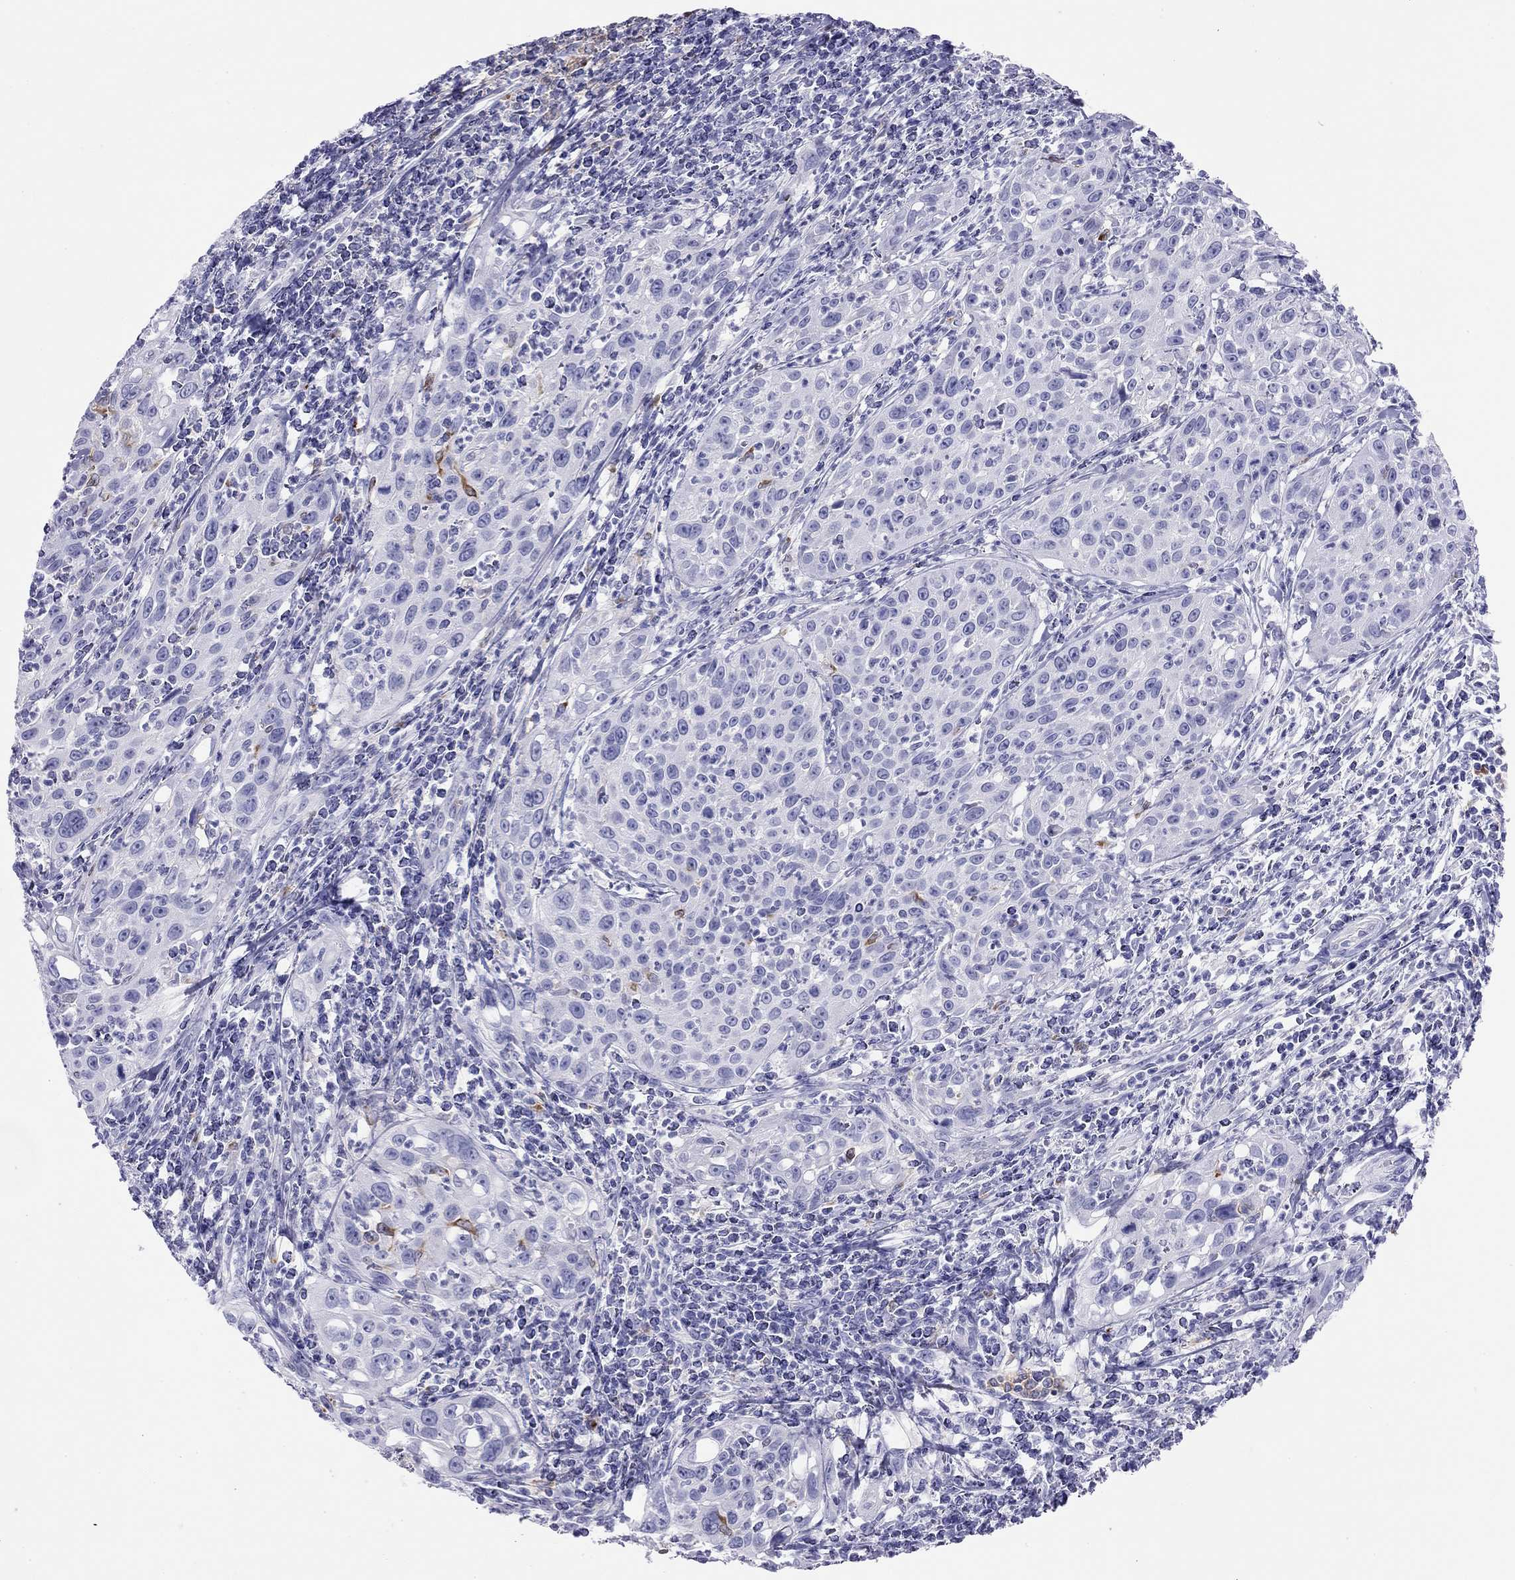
{"staining": {"intensity": "negative", "quantity": "none", "location": "none"}, "tissue": "cervical cancer", "cell_type": "Tumor cells", "image_type": "cancer", "snomed": [{"axis": "morphology", "description": "Squamous cell carcinoma, NOS"}, {"axis": "topography", "description": "Cervix"}], "caption": "An IHC histopathology image of cervical cancer is shown. There is no staining in tumor cells of cervical cancer.", "gene": "HLA-DQB2", "patient": {"sex": "female", "age": 26}}